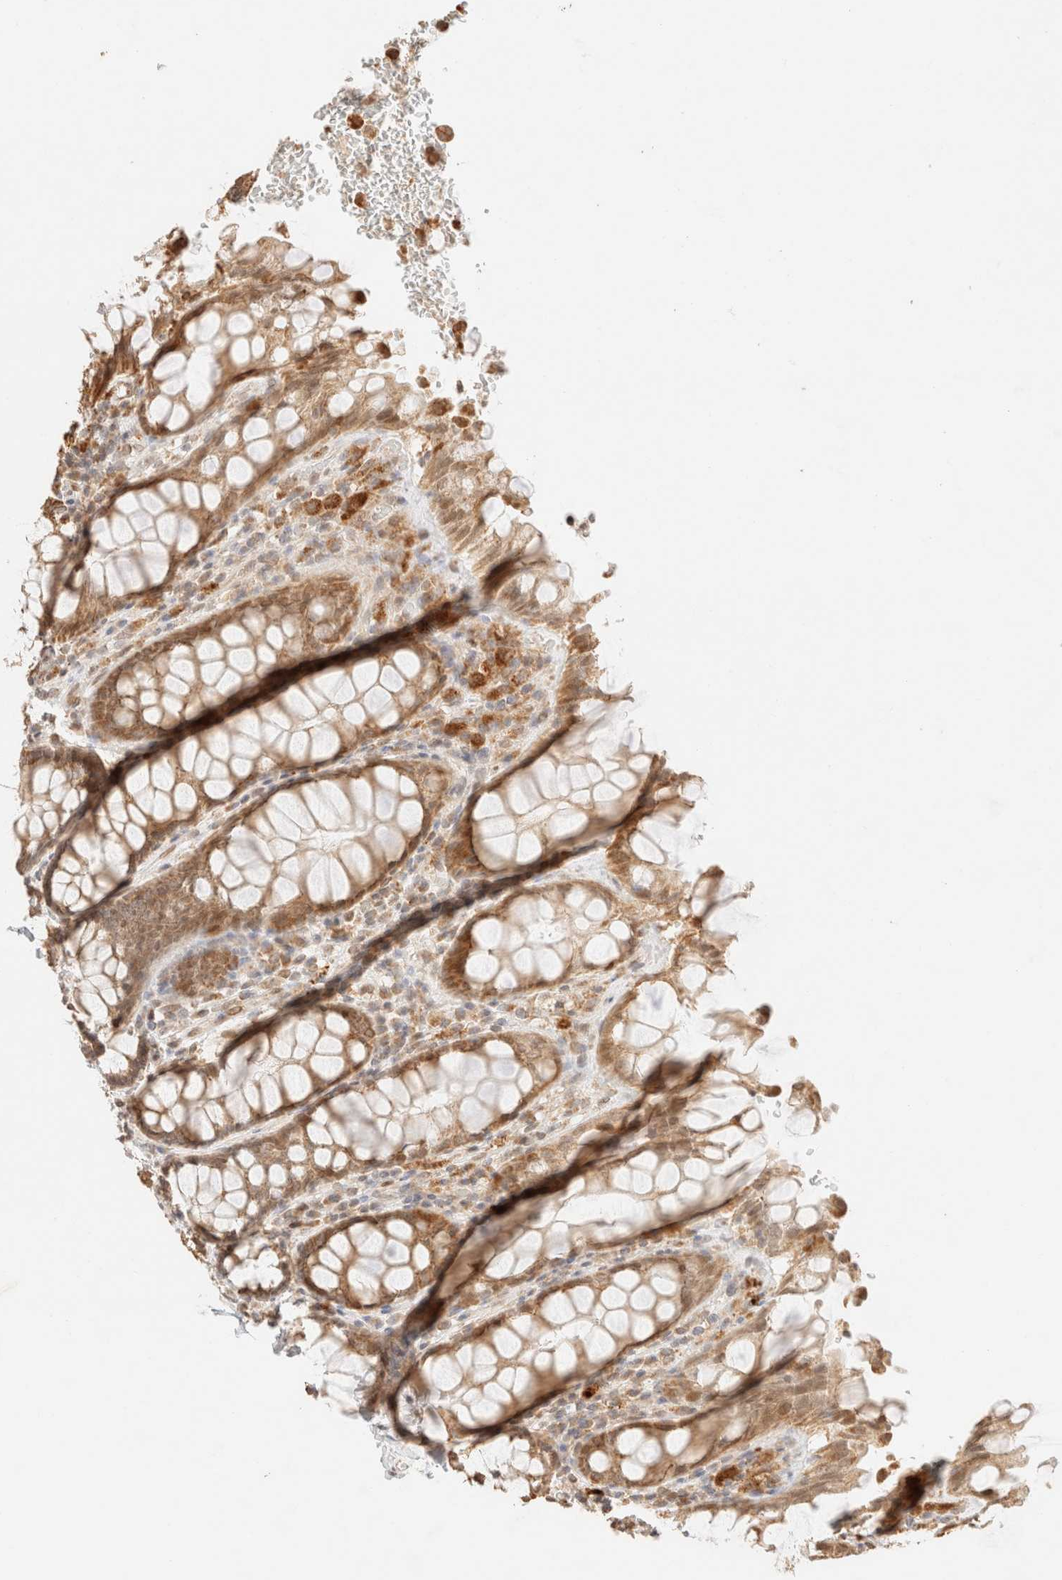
{"staining": {"intensity": "moderate", "quantity": ">75%", "location": "cytoplasmic/membranous"}, "tissue": "rectum", "cell_type": "Glandular cells", "image_type": "normal", "snomed": [{"axis": "morphology", "description": "Normal tissue, NOS"}, {"axis": "topography", "description": "Rectum"}], "caption": "This is a micrograph of immunohistochemistry staining of benign rectum, which shows moderate expression in the cytoplasmic/membranous of glandular cells.", "gene": "TACO1", "patient": {"sex": "male", "age": 64}}